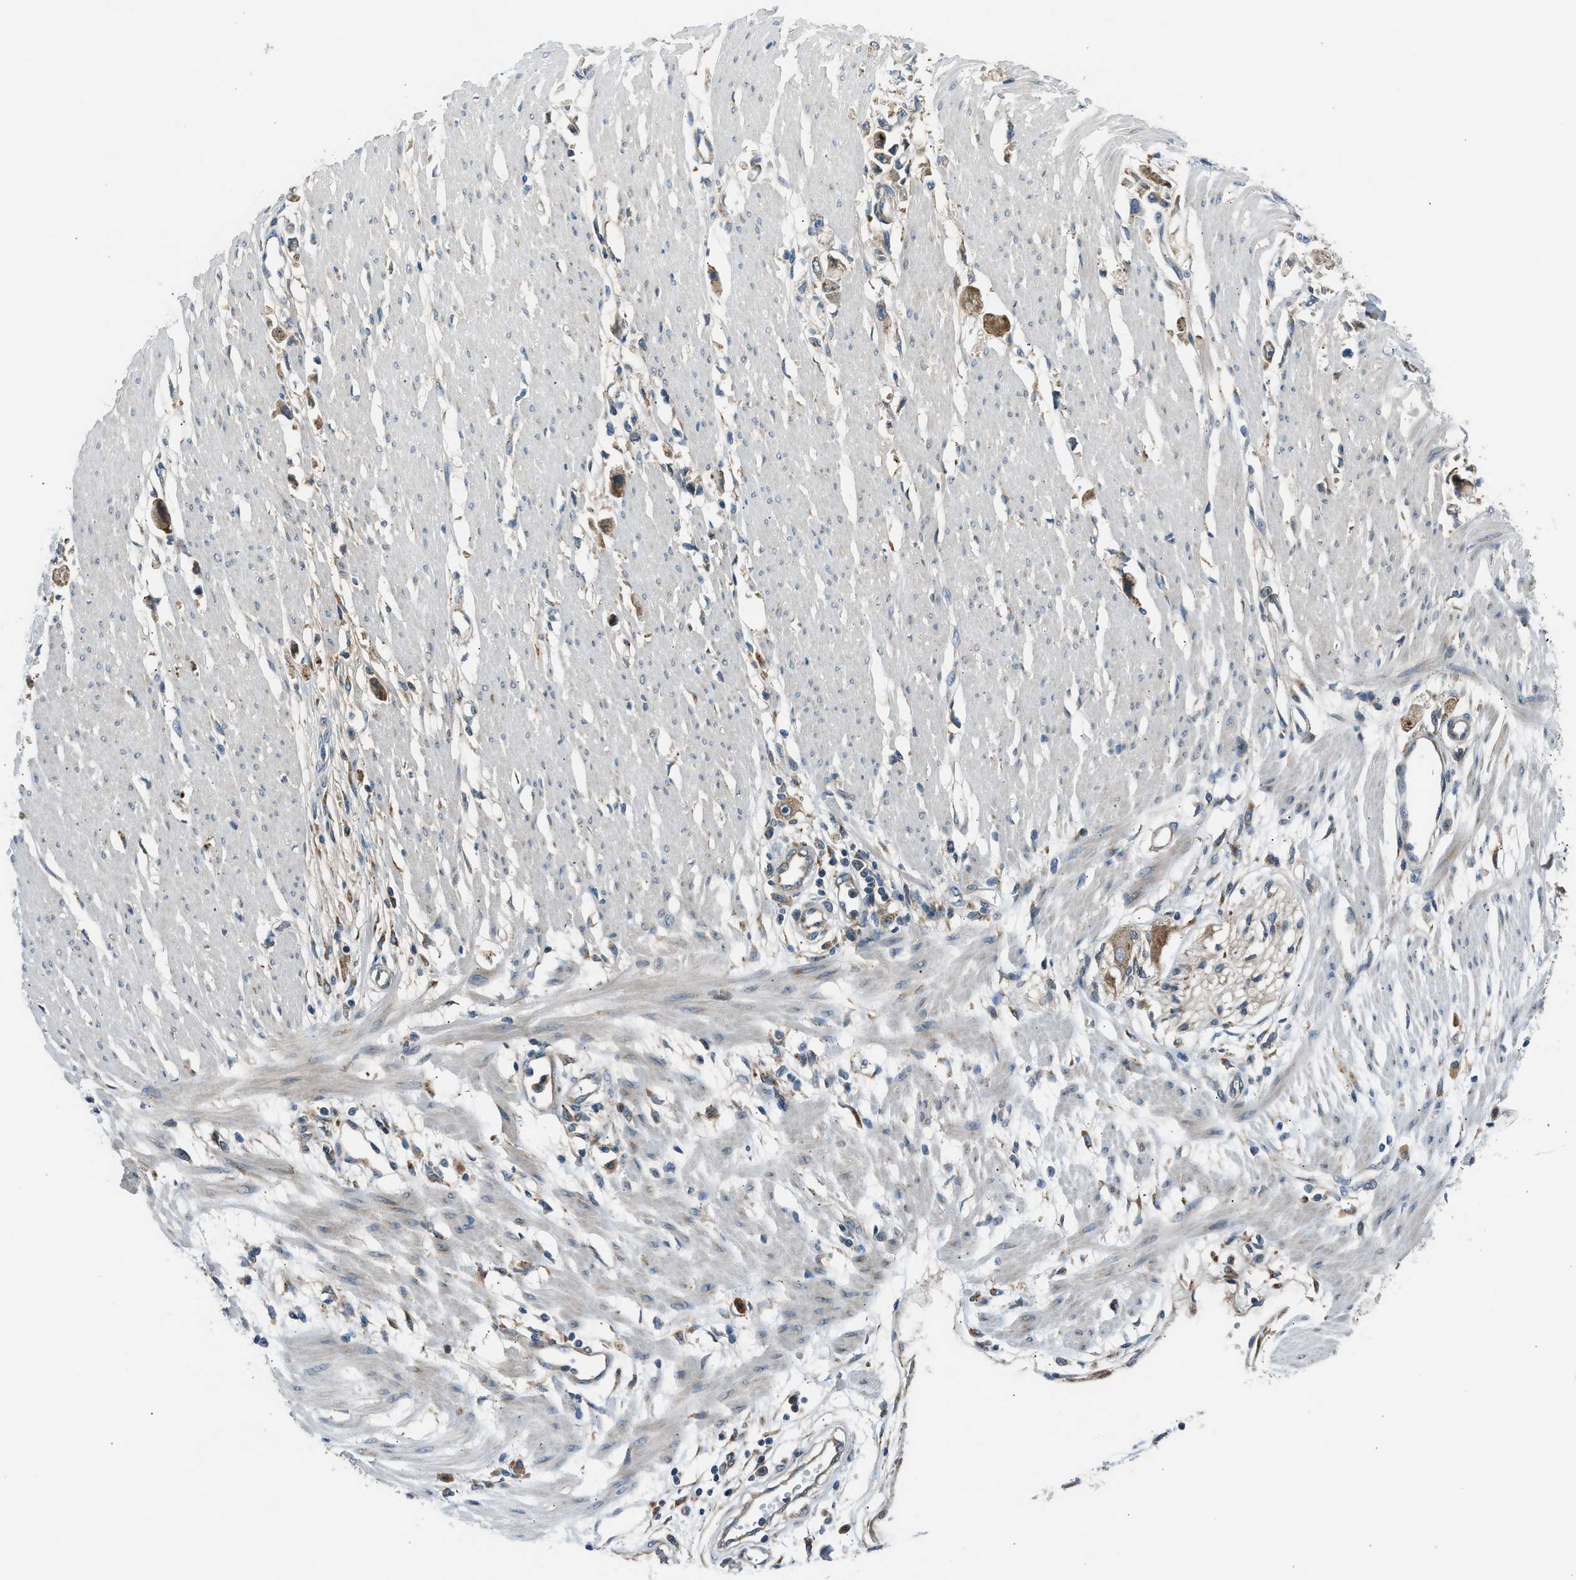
{"staining": {"intensity": "moderate", "quantity": ">75%", "location": "cytoplasmic/membranous"}, "tissue": "stomach cancer", "cell_type": "Tumor cells", "image_type": "cancer", "snomed": [{"axis": "morphology", "description": "Adenocarcinoma, NOS"}, {"axis": "topography", "description": "Stomach"}], "caption": "Stomach adenocarcinoma stained with IHC displays moderate cytoplasmic/membranous positivity in about >75% of tumor cells.", "gene": "EDARADD", "patient": {"sex": "female", "age": 59}}